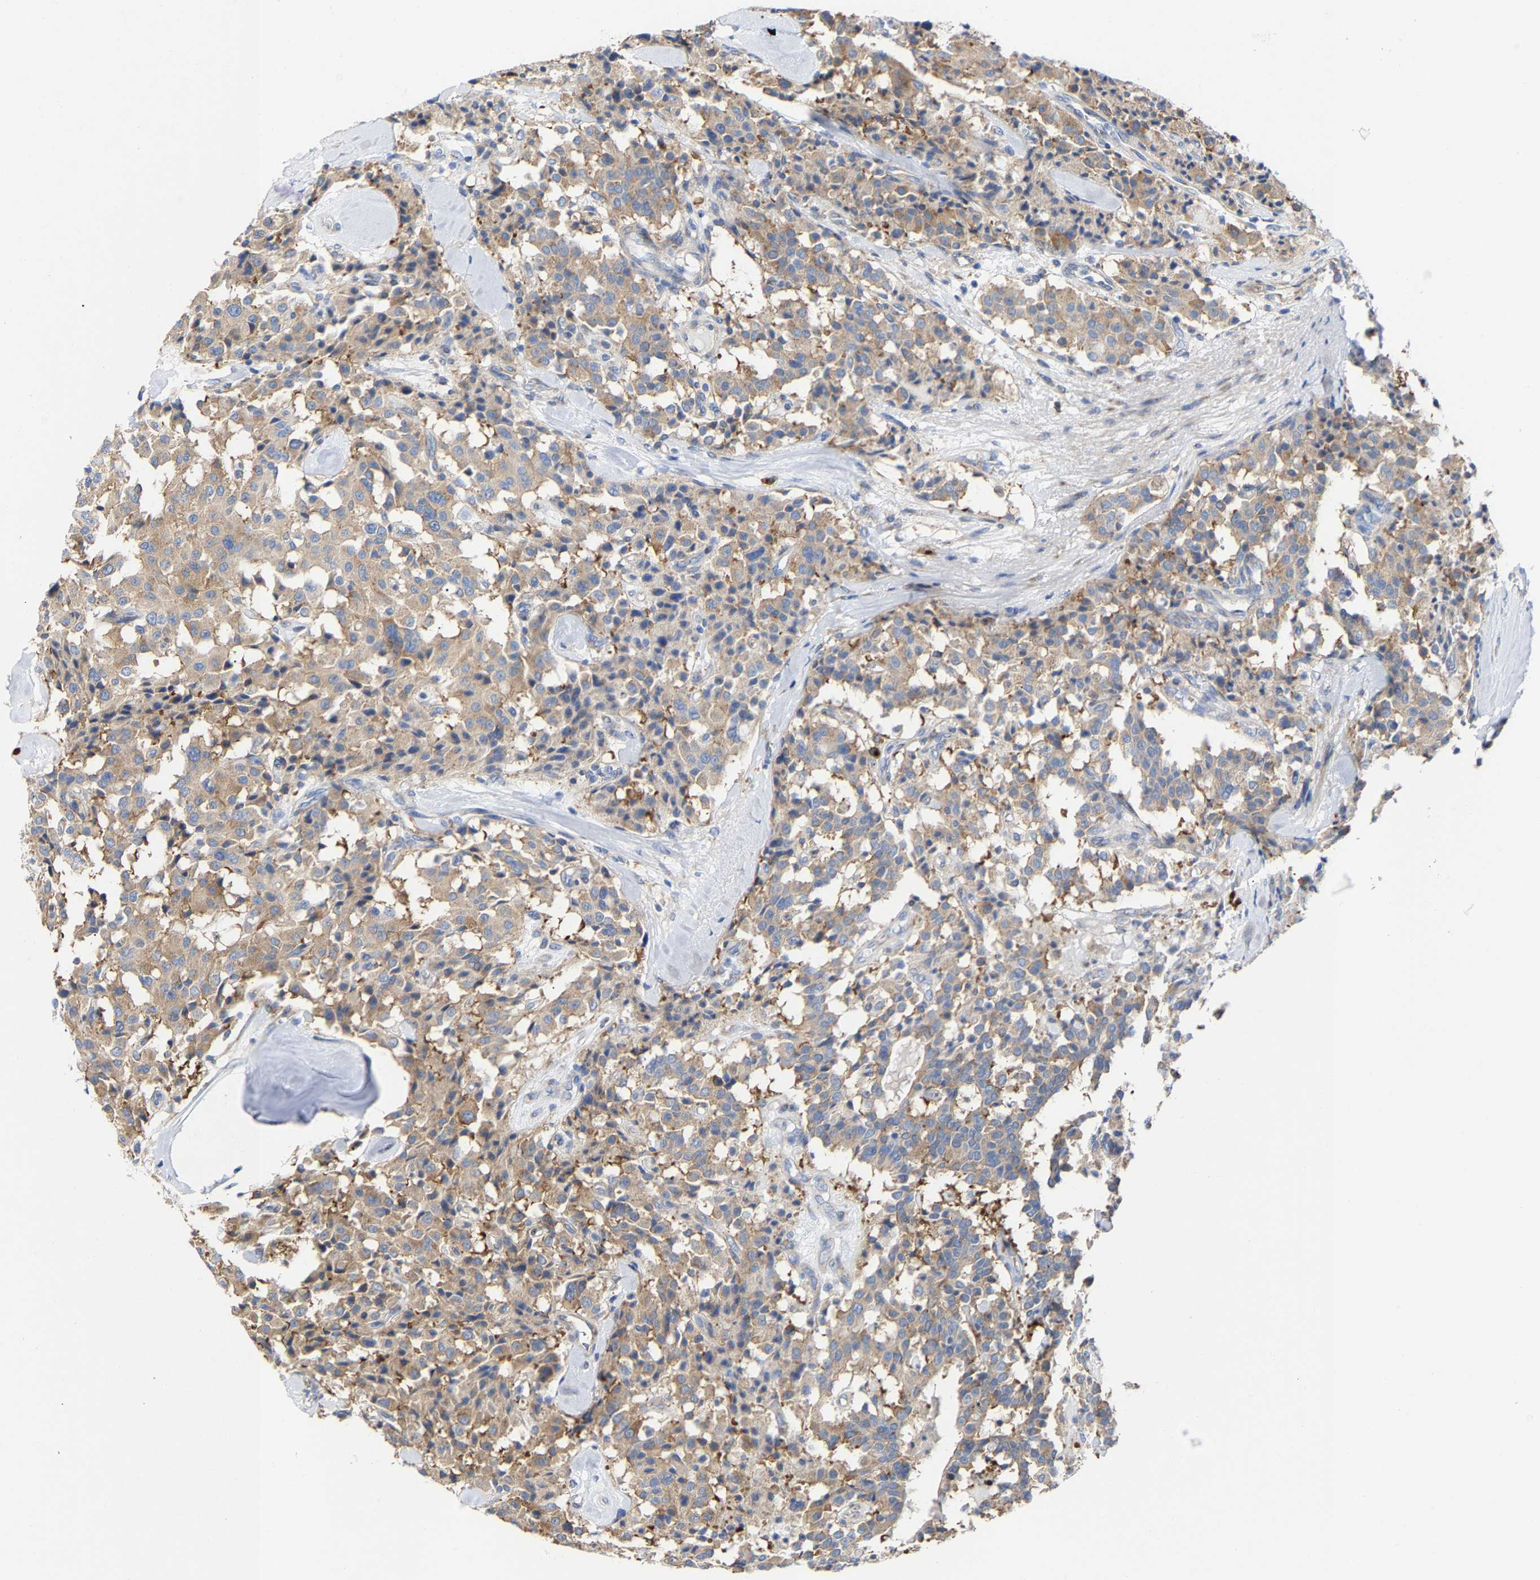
{"staining": {"intensity": "weak", "quantity": ">75%", "location": "cytoplasmic/membranous"}, "tissue": "carcinoid", "cell_type": "Tumor cells", "image_type": "cancer", "snomed": [{"axis": "morphology", "description": "Carcinoid, malignant, NOS"}, {"axis": "topography", "description": "Lung"}], "caption": "Approximately >75% of tumor cells in human carcinoid demonstrate weak cytoplasmic/membranous protein staining as visualized by brown immunohistochemical staining.", "gene": "PPP1R15A", "patient": {"sex": "male", "age": 30}}